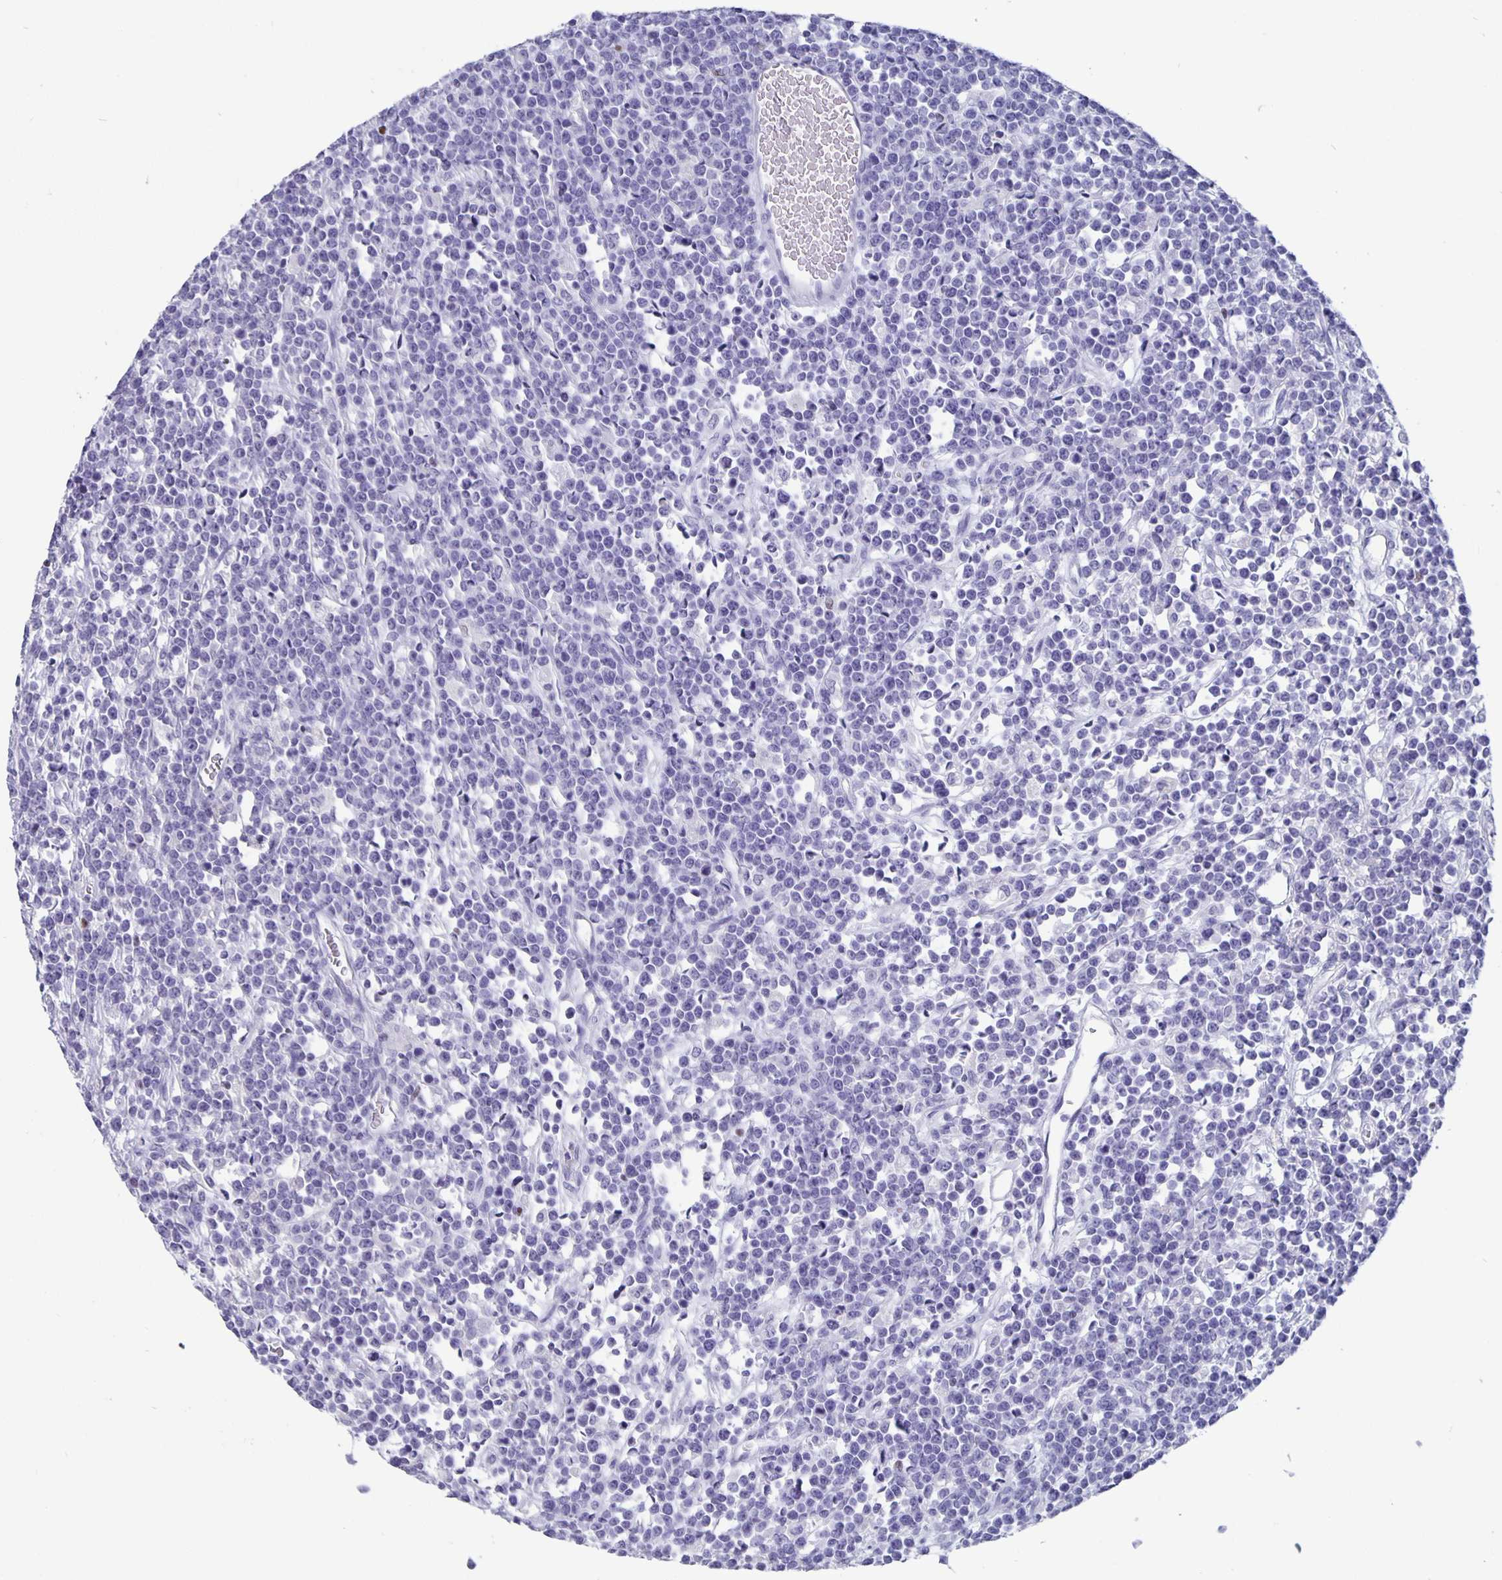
{"staining": {"intensity": "negative", "quantity": "none", "location": "none"}, "tissue": "lymphoma", "cell_type": "Tumor cells", "image_type": "cancer", "snomed": [{"axis": "morphology", "description": "Malignant lymphoma, non-Hodgkin's type, High grade"}, {"axis": "topography", "description": "Ovary"}], "caption": "Immunohistochemical staining of lymphoma reveals no significant expression in tumor cells.", "gene": "SATB2", "patient": {"sex": "female", "age": 56}}